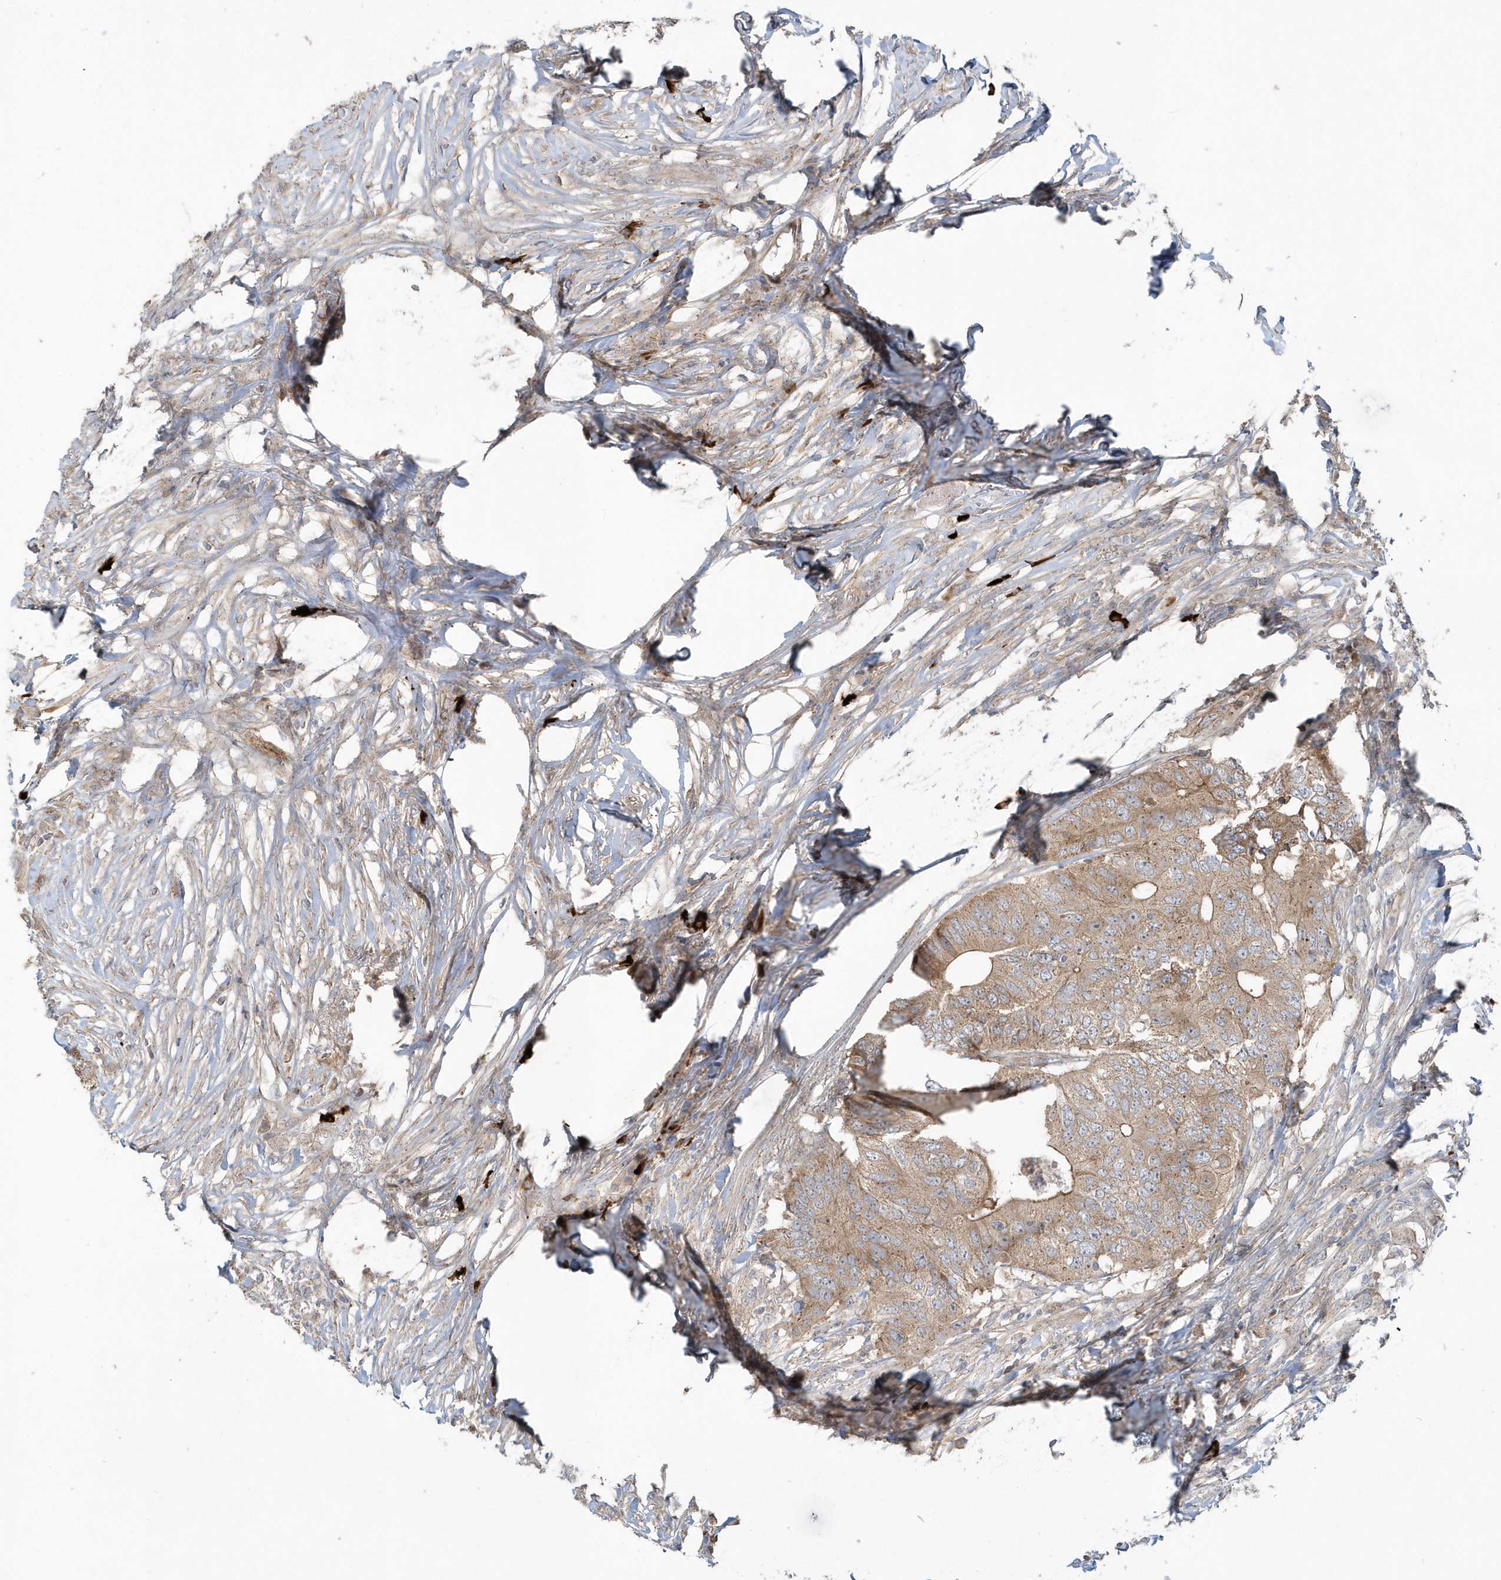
{"staining": {"intensity": "moderate", "quantity": ">75%", "location": "cytoplasmic/membranous"}, "tissue": "colorectal cancer", "cell_type": "Tumor cells", "image_type": "cancer", "snomed": [{"axis": "morphology", "description": "Adenocarcinoma, NOS"}, {"axis": "topography", "description": "Colon"}], "caption": "Immunohistochemistry (IHC) image of neoplastic tissue: colorectal cancer (adenocarcinoma) stained using immunohistochemistry (IHC) shows medium levels of moderate protein expression localized specifically in the cytoplasmic/membranous of tumor cells, appearing as a cytoplasmic/membranous brown color.", "gene": "STIM2", "patient": {"sex": "male", "age": 71}}